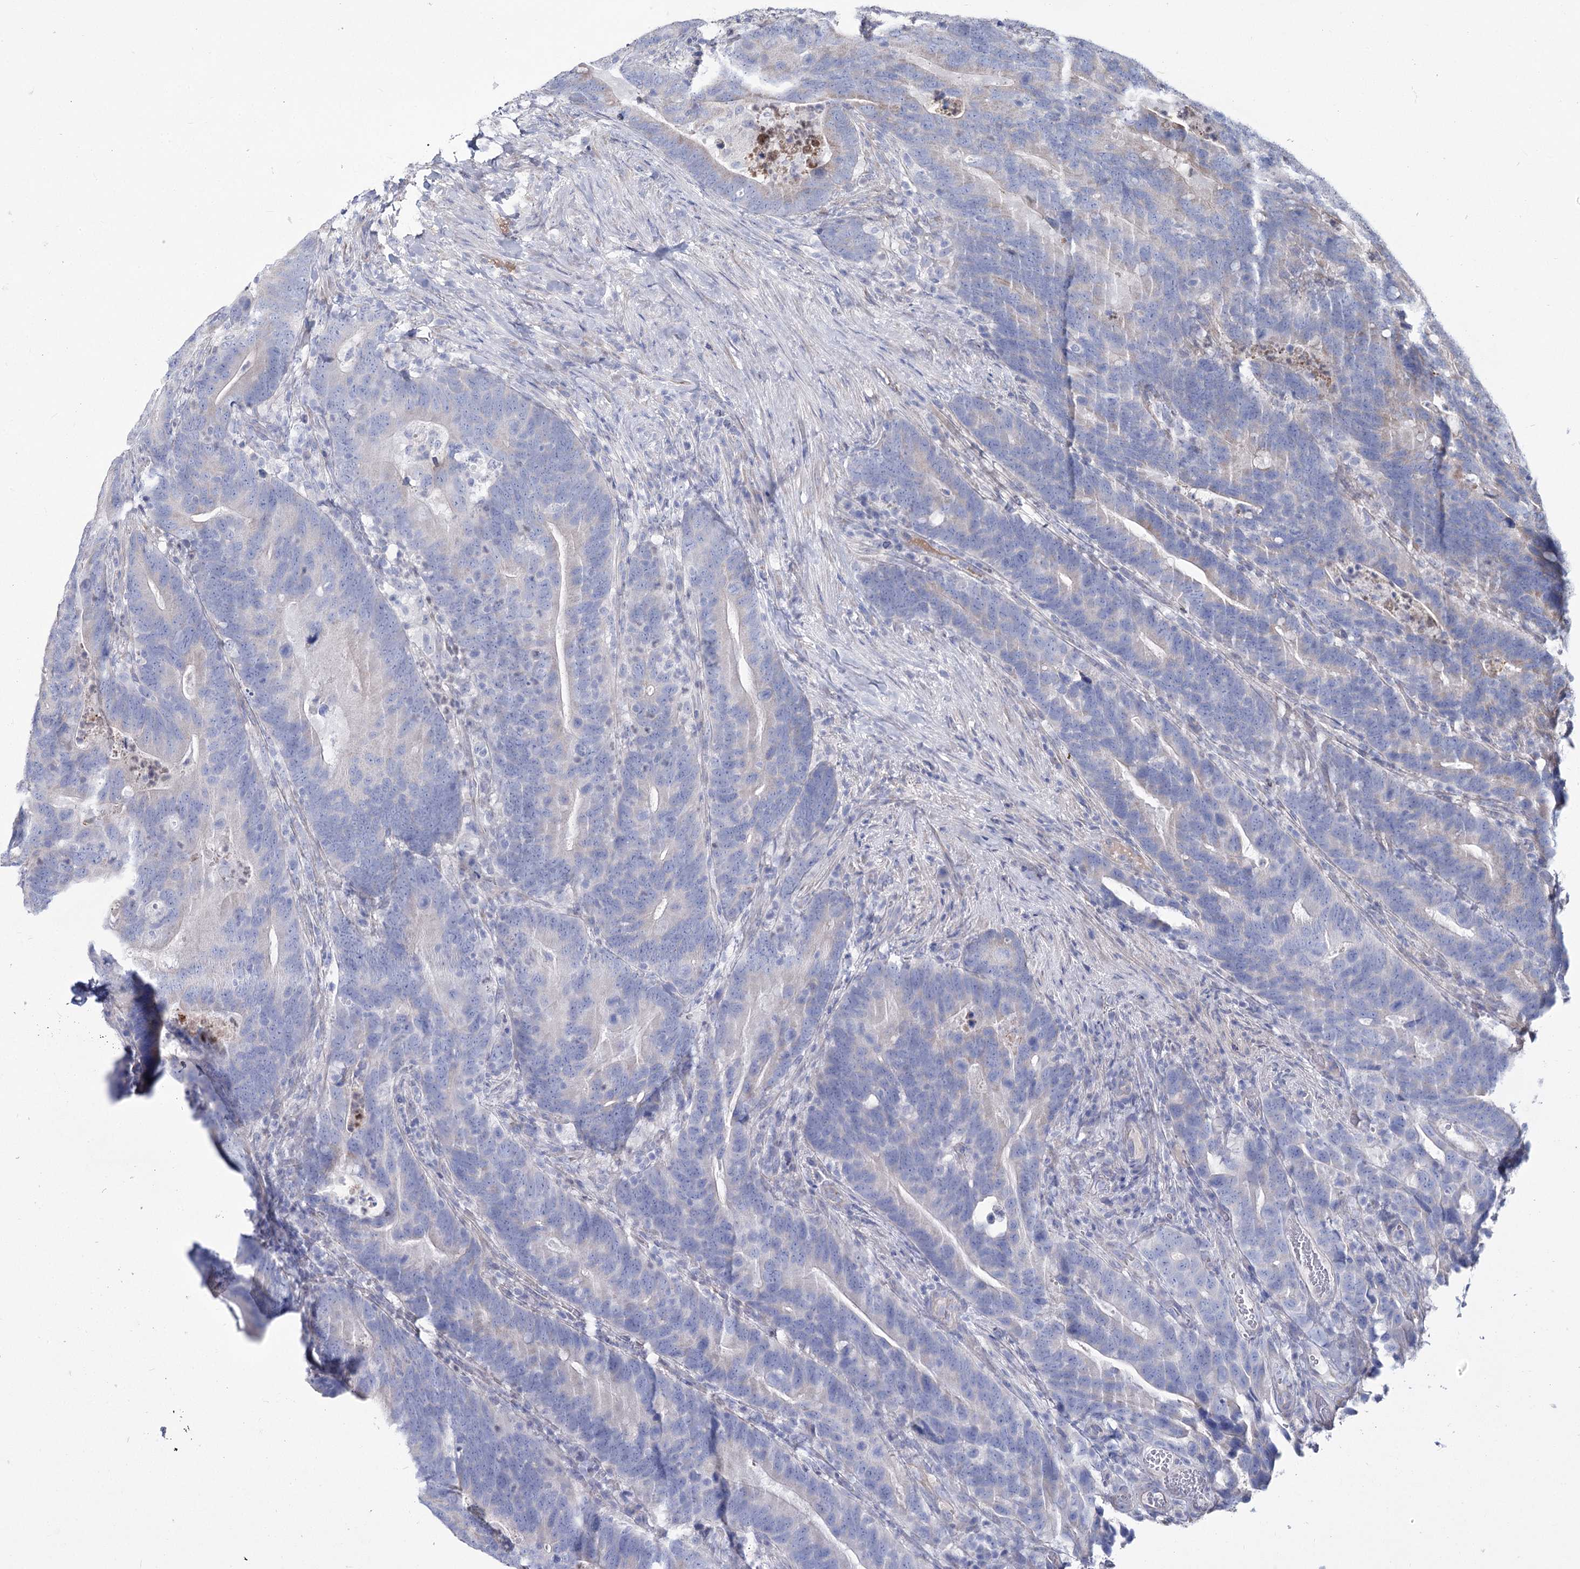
{"staining": {"intensity": "negative", "quantity": "none", "location": "none"}, "tissue": "colorectal cancer", "cell_type": "Tumor cells", "image_type": "cancer", "snomed": [{"axis": "morphology", "description": "Adenocarcinoma, NOS"}, {"axis": "topography", "description": "Colon"}], "caption": "Immunohistochemical staining of colorectal cancer (adenocarcinoma) shows no significant positivity in tumor cells.", "gene": "ME3", "patient": {"sex": "female", "age": 66}}